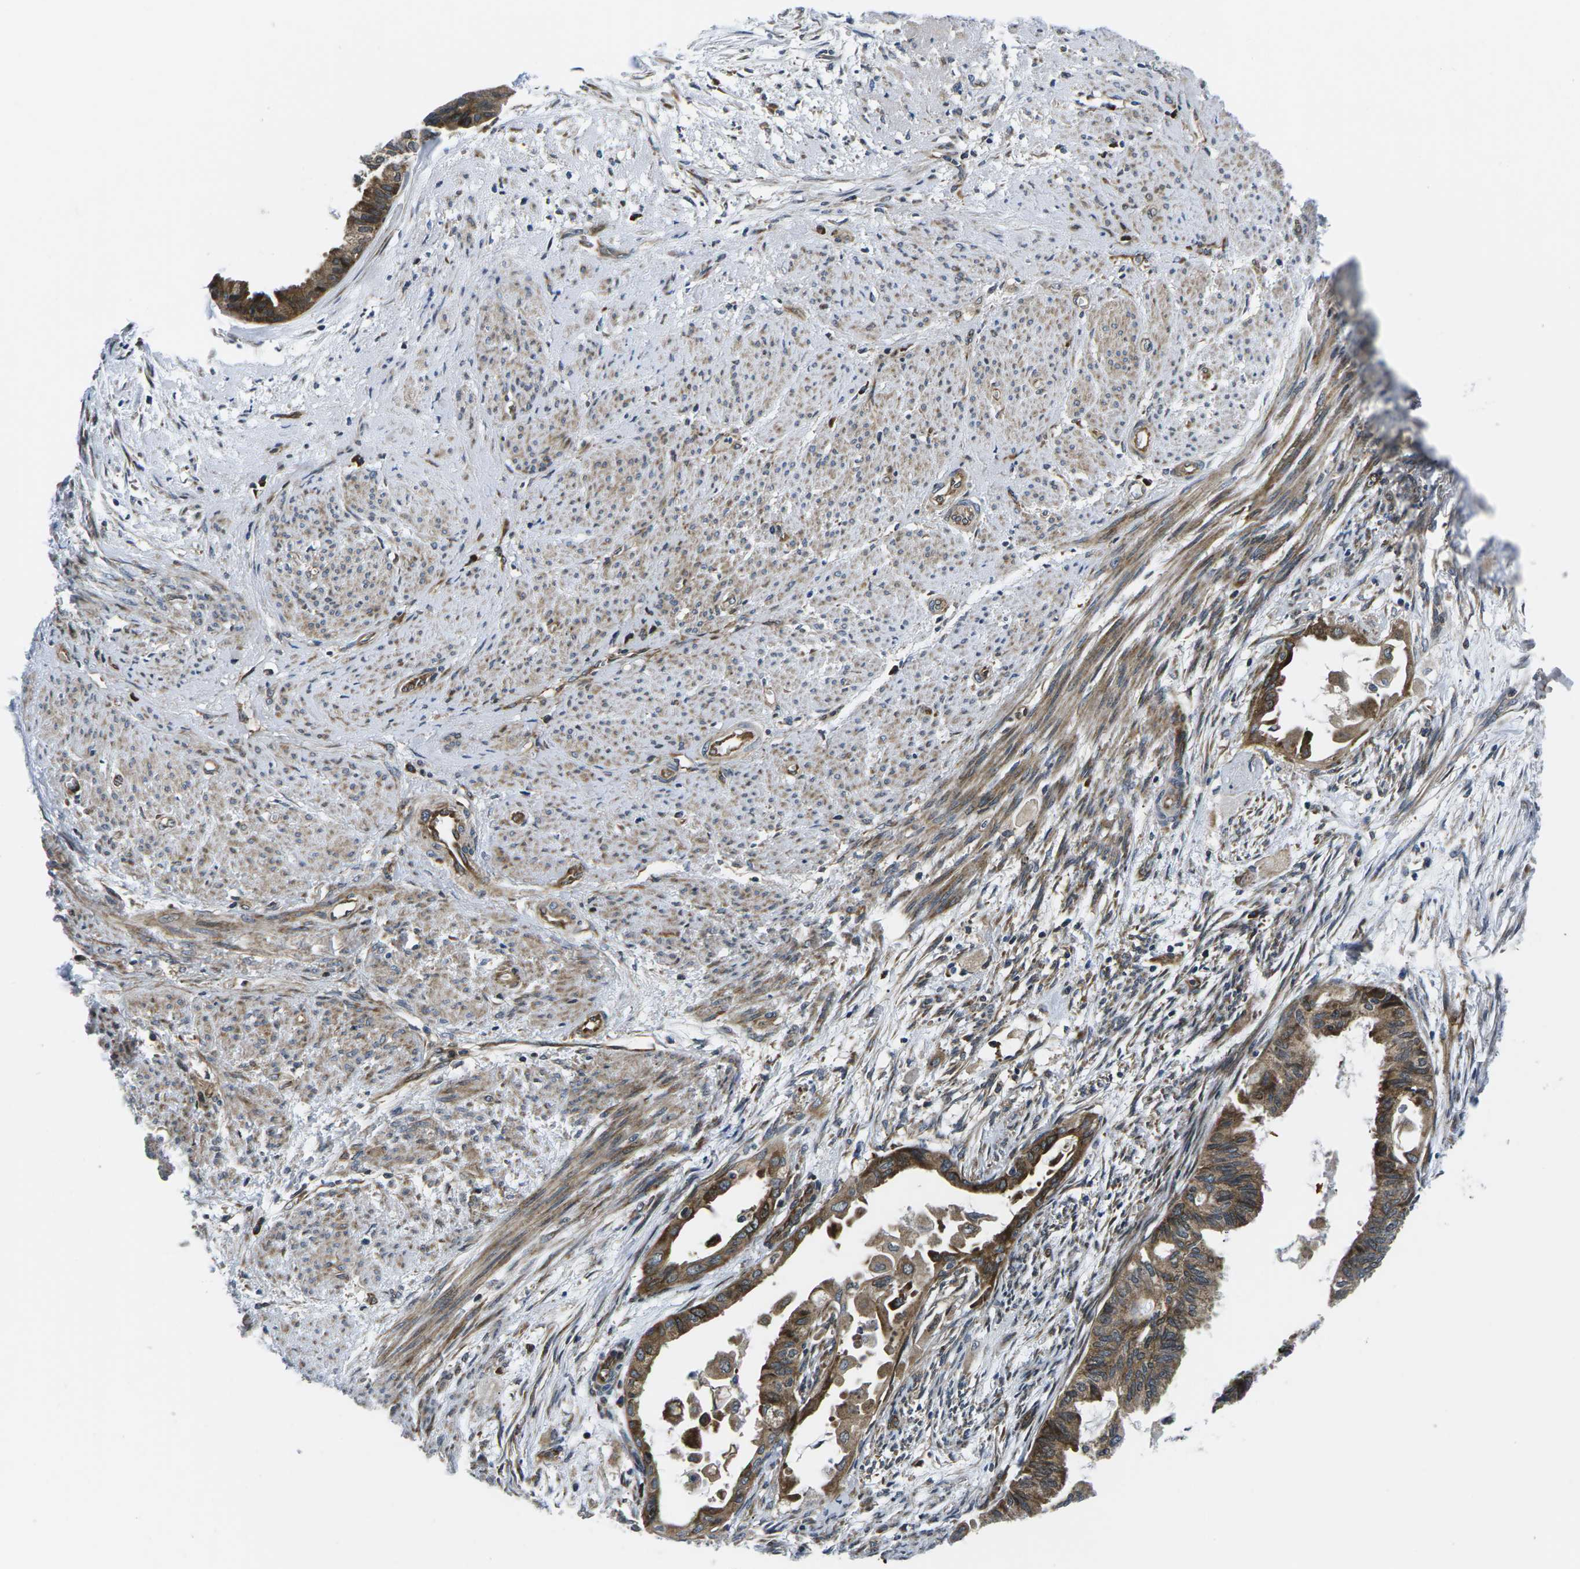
{"staining": {"intensity": "moderate", "quantity": ">75%", "location": "cytoplasmic/membranous"}, "tissue": "cervical cancer", "cell_type": "Tumor cells", "image_type": "cancer", "snomed": [{"axis": "morphology", "description": "Normal tissue, NOS"}, {"axis": "morphology", "description": "Adenocarcinoma, NOS"}, {"axis": "topography", "description": "Cervix"}, {"axis": "topography", "description": "Endometrium"}], "caption": "Moderate cytoplasmic/membranous expression is seen in about >75% of tumor cells in adenocarcinoma (cervical).", "gene": "EIF4E", "patient": {"sex": "female", "age": 86}}